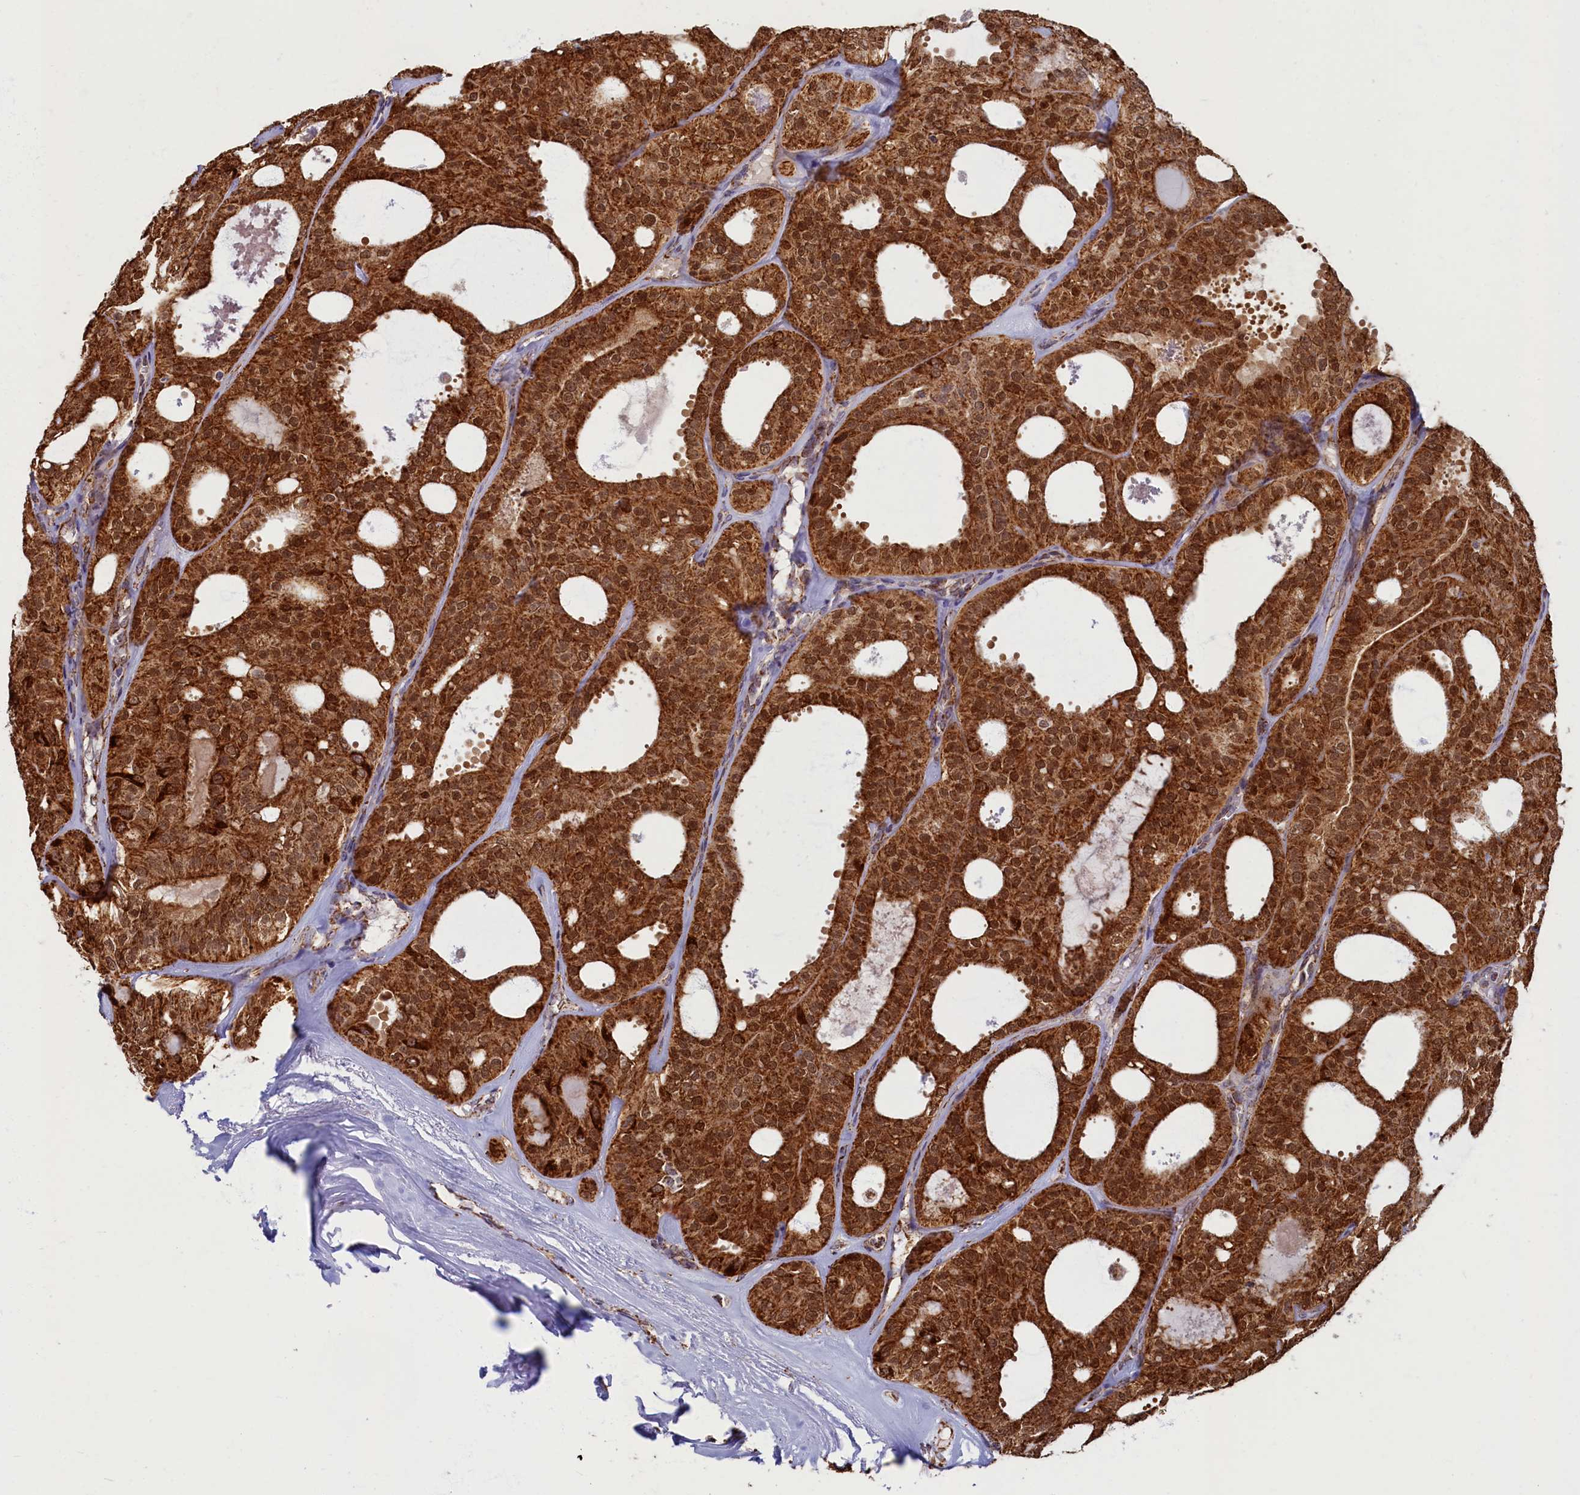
{"staining": {"intensity": "strong", "quantity": ">75%", "location": "cytoplasmic/membranous,nuclear"}, "tissue": "thyroid cancer", "cell_type": "Tumor cells", "image_type": "cancer", "snomed": [{"axis": "morphology", "description": "Follicular adenoma carcinoma, NOS"}, {"axis": "topography", "description": "Thyroid gland"}], "caption": "Thyroid follicular adenoma carcinoma stained for a protein (brown) demonstrates strong cytoplasmic/membranous and nuclear positive staining in about >75% of tumor cells.", "gene": "SPR", "patient": {"sex": "male", "age": 75}}